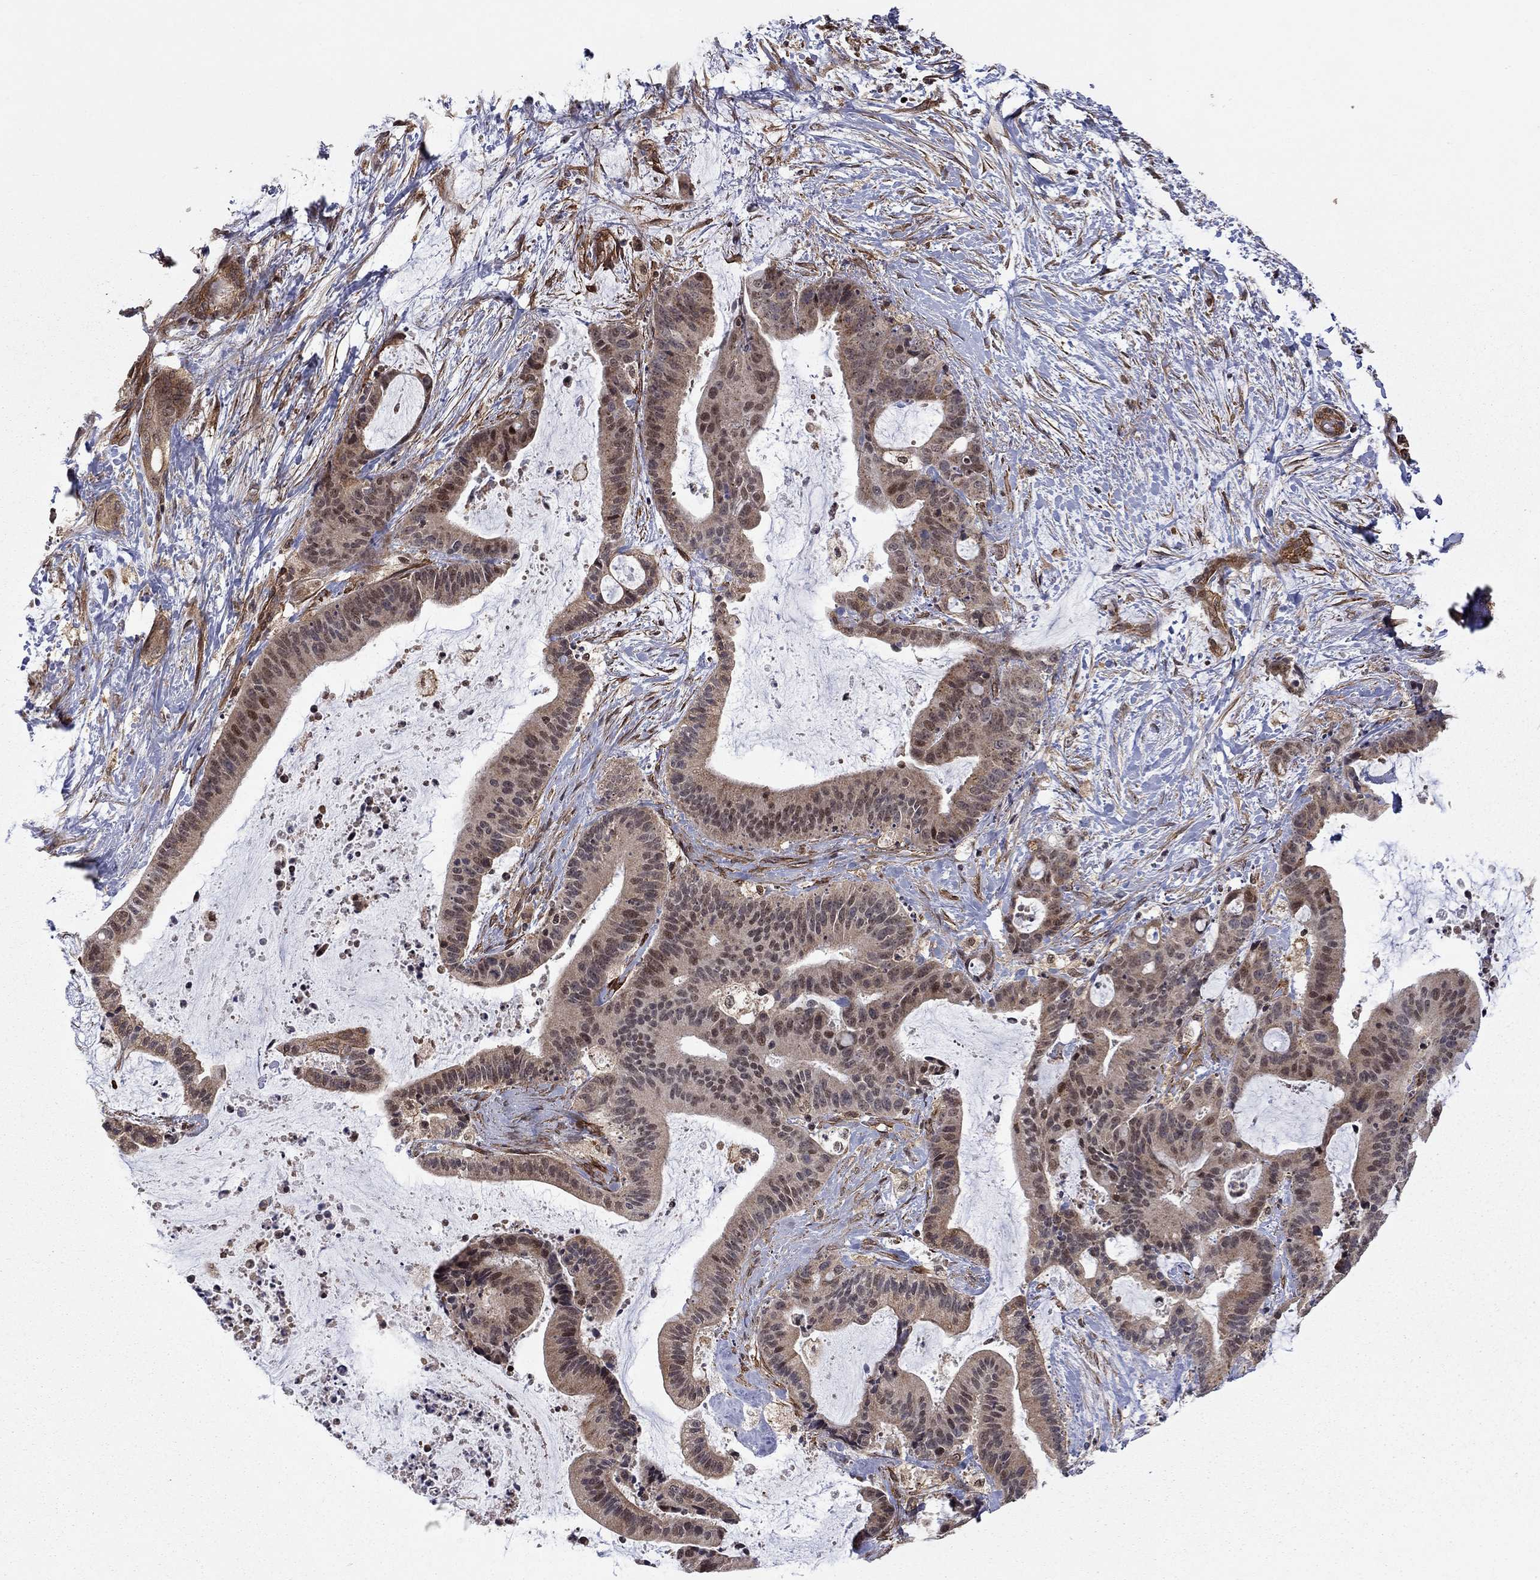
{"staining": {"intensity": "moderate", "quantity": "<25%", "location": "cytoplasmic/membranous,nuclear"}, "tissue": "liver cancer", "cell_type": "Tumor cells", "image_type": "cancer", "snomed": [{"axis": "morphology", "description": "Cholangiocarcinoma"}, {"axis": "topography", "description": "Liver"}], "caption": "Immunohistochemistry image of neoplastic tissue: human liver cholangiocarcinoma stained using immunohistochemistry (IHC) demonstrates low levels of moderate protein expression localized specifically in the cytoplasmic/membranous and nuclear of tumor cells, appearing as a cytoplasmic/membranous and nuclear brown color.", "gene": "TDP1", "patient": {"sex": "female", "age": 73}}